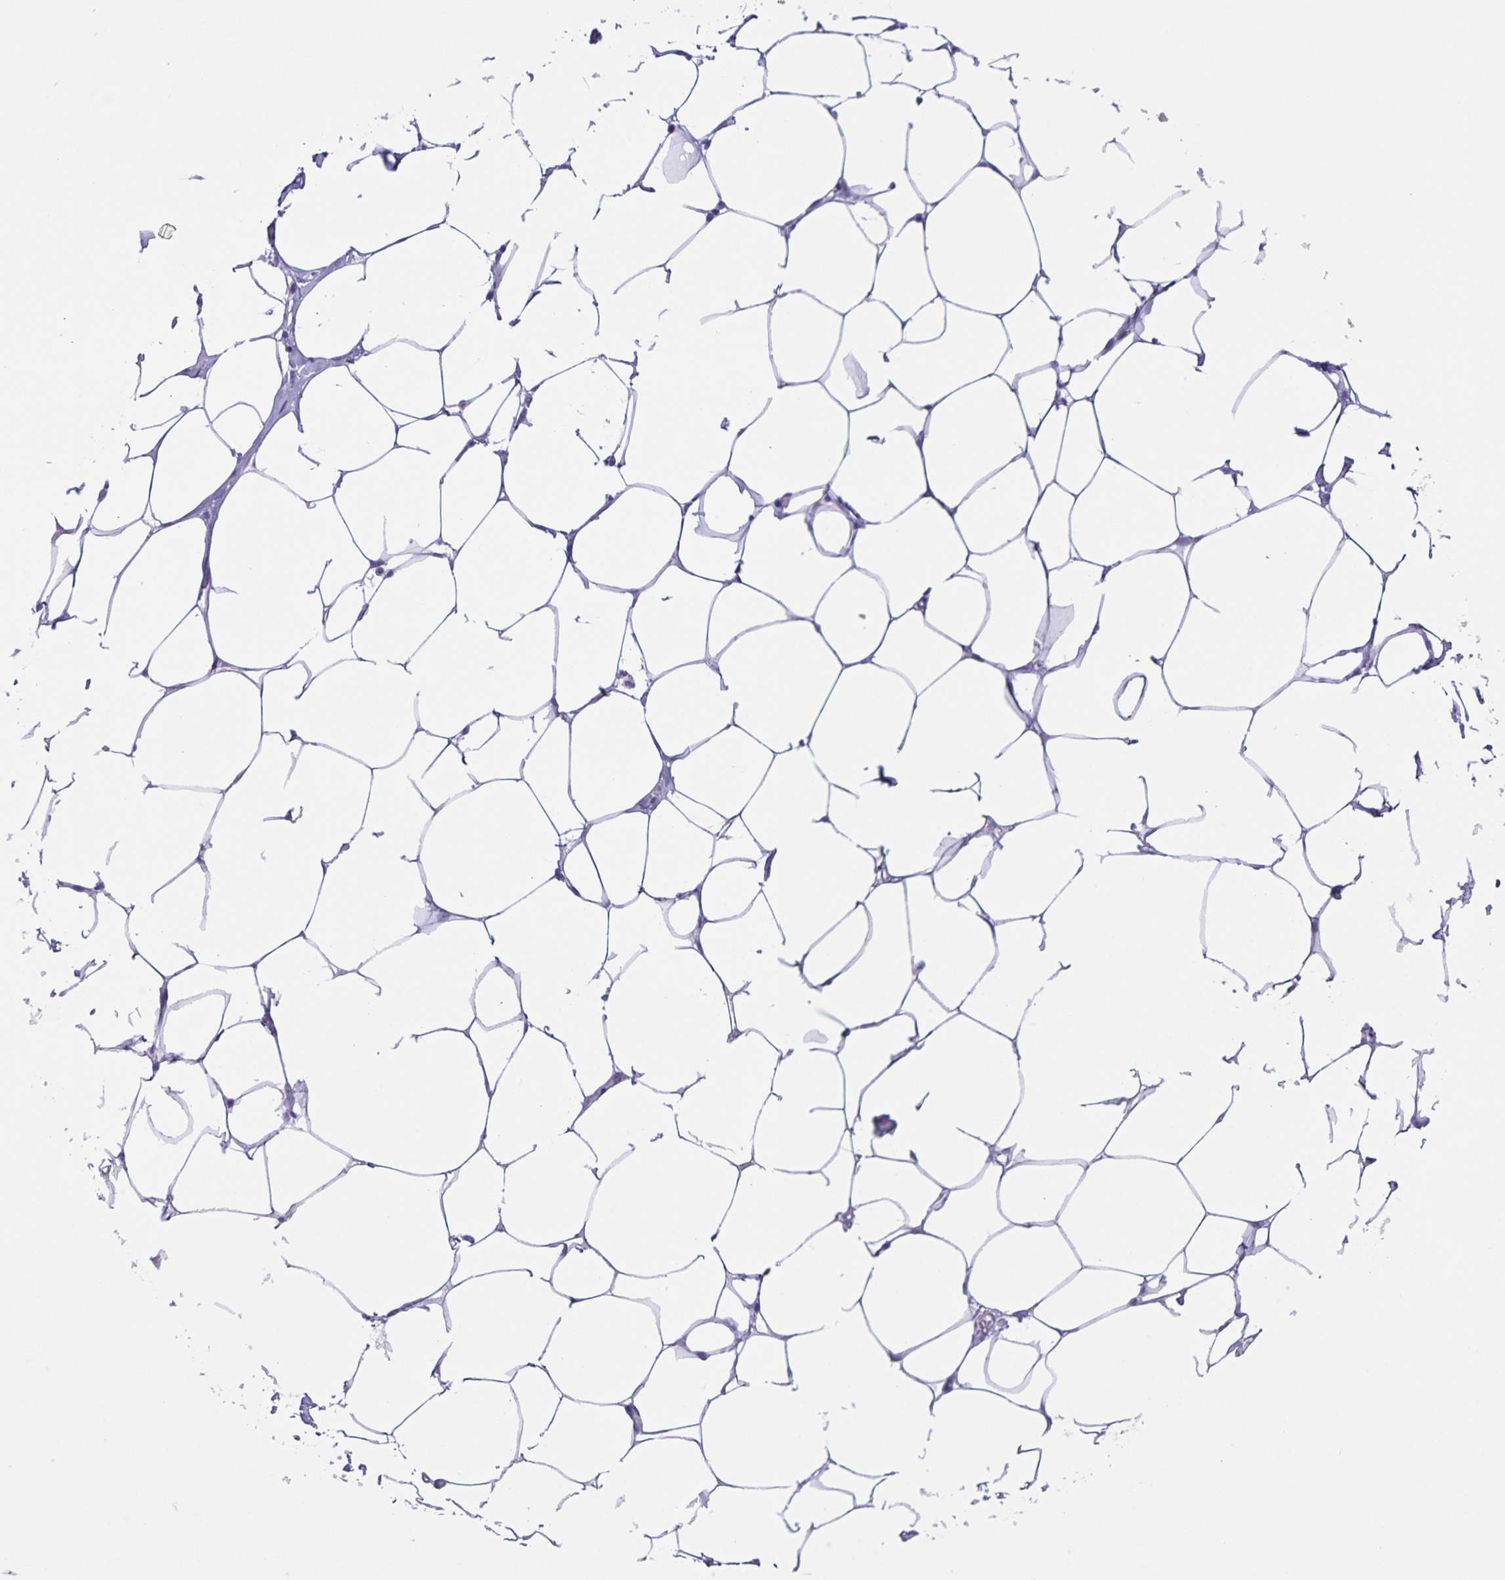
{"staining": {"intensity": "negative", "quantity": "none", "location": "none"}, "tissue": "breast", "cell_type": "Adipocytes", "image_type": "normal", "snomed": [{"axis": "morphology", "description": "Normal tissue, NOS"}, {"axis": "topography", "description": "Breast"}], "caption": "Breast stained for a protein using immunohistochemistry (IHC) displays no staining adipocytes.", "gene": "UBQLN3", "patient": {"sex": "female", "age": 27}}